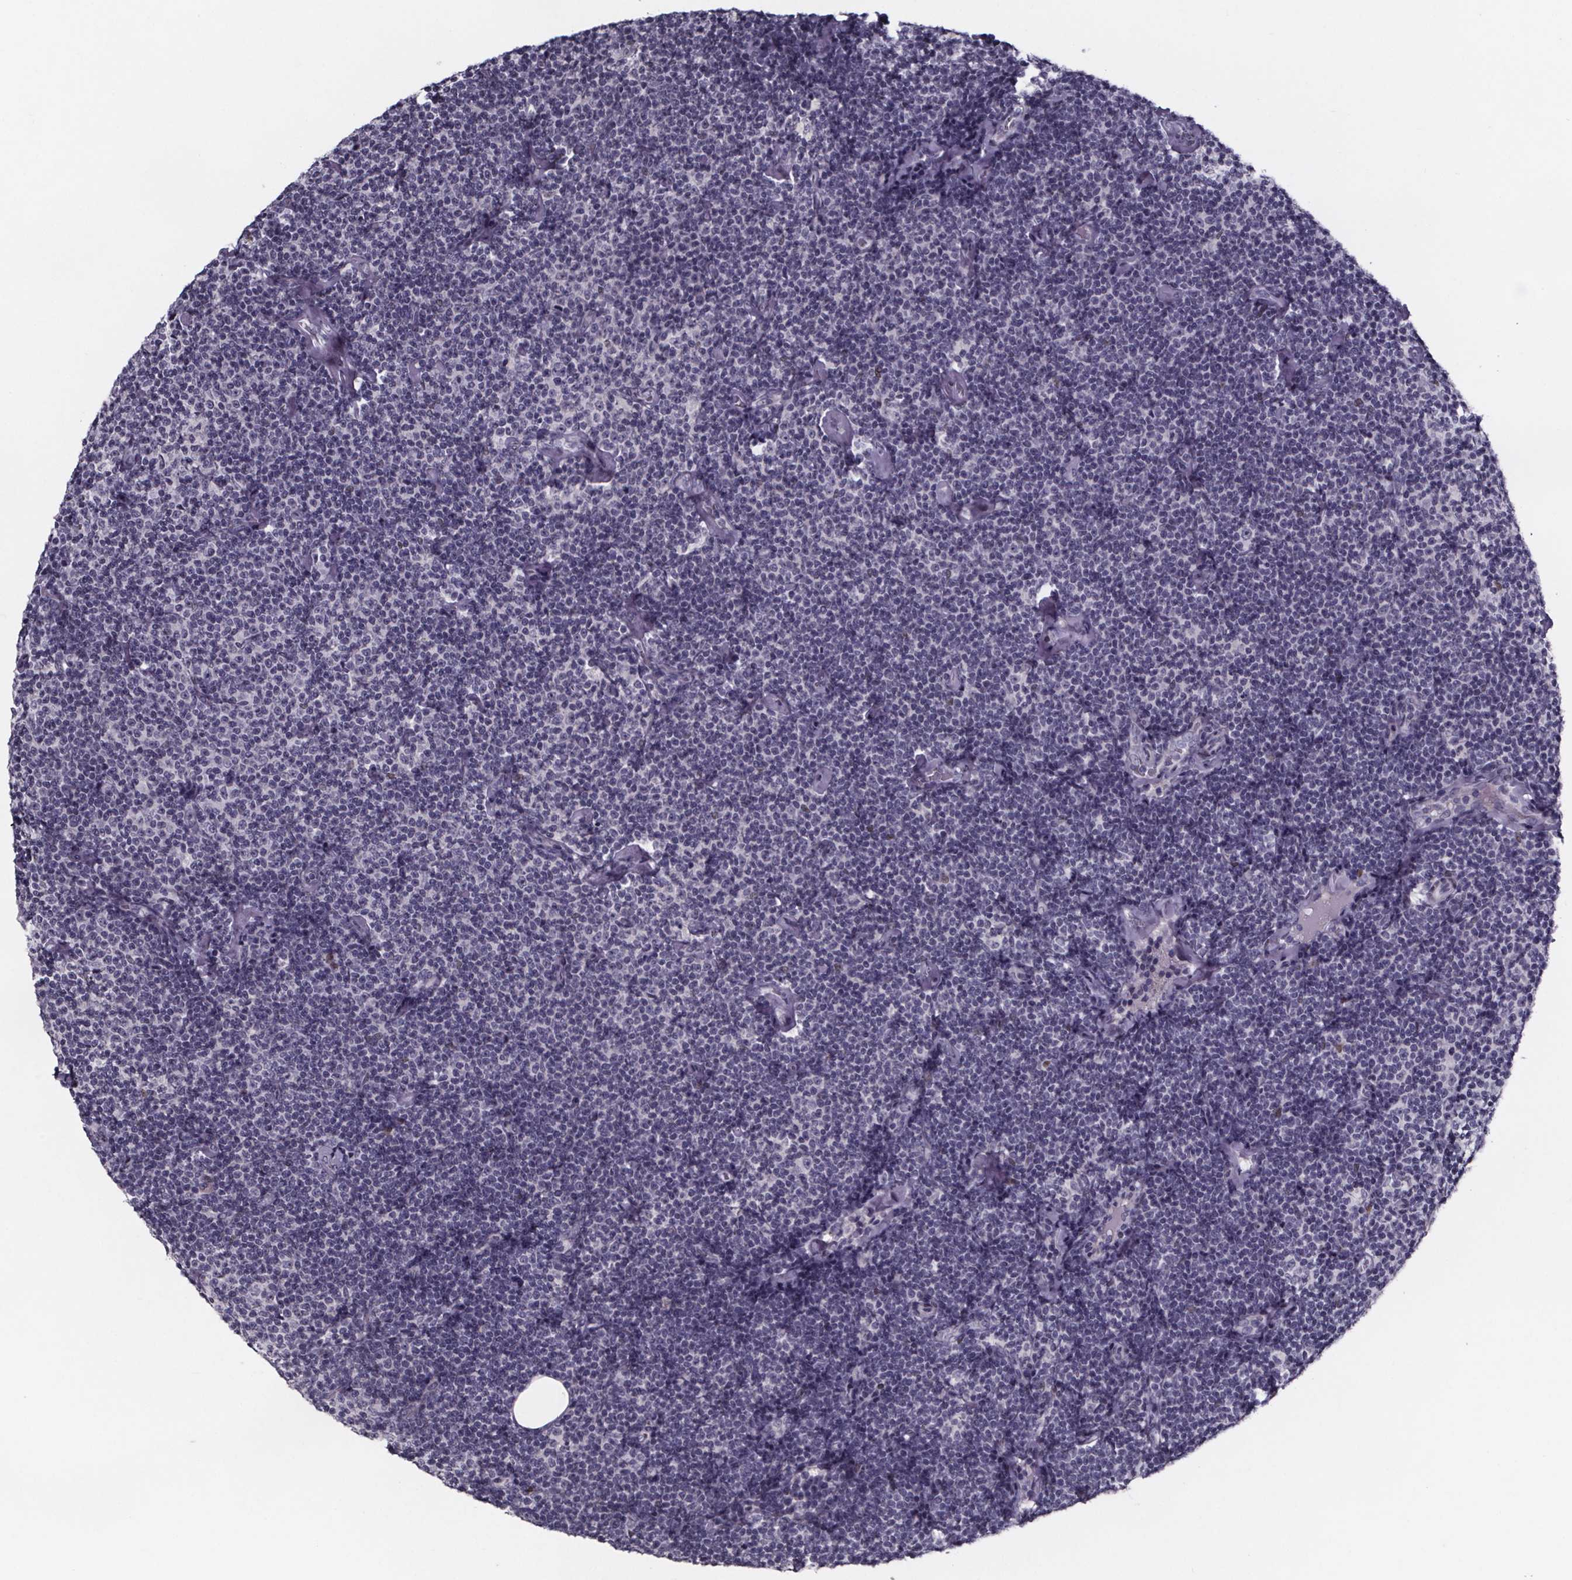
{"staining": {"intensity": "negative", "quantity": "none", "location": "none"}, "tissue": "lymphoma", "cell_type": "Tumor cells", "image_type": "cancer", "snomed": [{"axis": "morphology", "description": "Malignant lymphoma, non-Hodgkin's type, Low grade"}, {"axis": "topography", "description": "Lymph node"}], "caption": "DAB (3,3'-diaminobenzidine) immunohistochemical staining of low-grade malignant lymphoma, non-Hodgkin's type reveals no significant positivity in tumor cells.", "gene": "AR", "patient": {"sex": "male", "age": 81}}